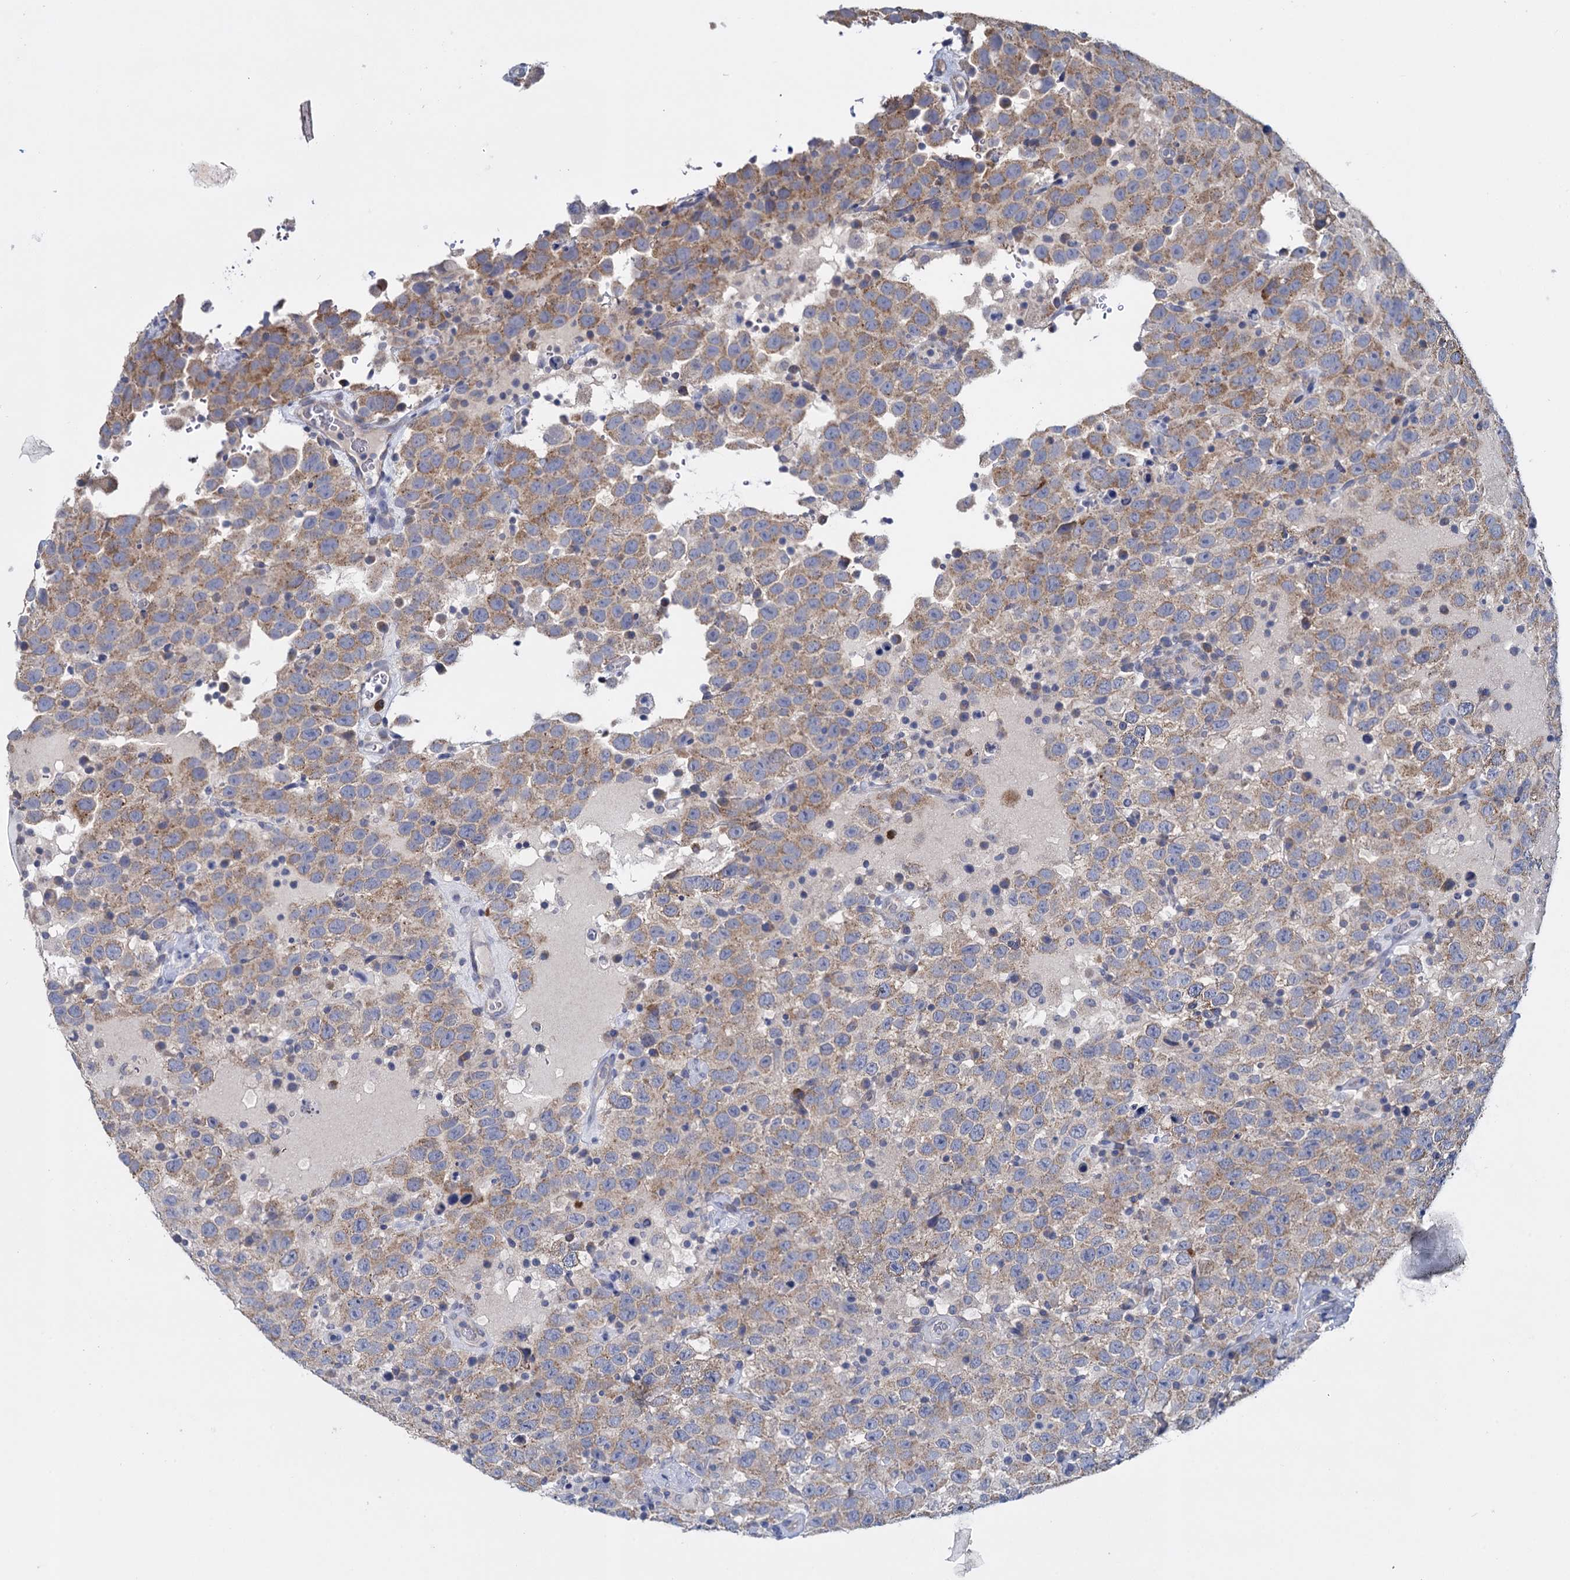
{"staining": {"intensity": "moderate", "quantity": ">75%", "location": "cytoplasmic/membranous"}, "tissue": "testis cancer", "cell_type": "Tumor cells", "image_type": "cancer", "snomed": [{"axis": "morphology", "description": "Seminoma, NOS"}, {"axis": "topography", "description": "Testis"}], "caption": "Human testis seminoma stained with a protein marker reveals moderate staining in tumor cells.", "gene": "GSTM2", "patient": {"sex": "male", "age": 41}}